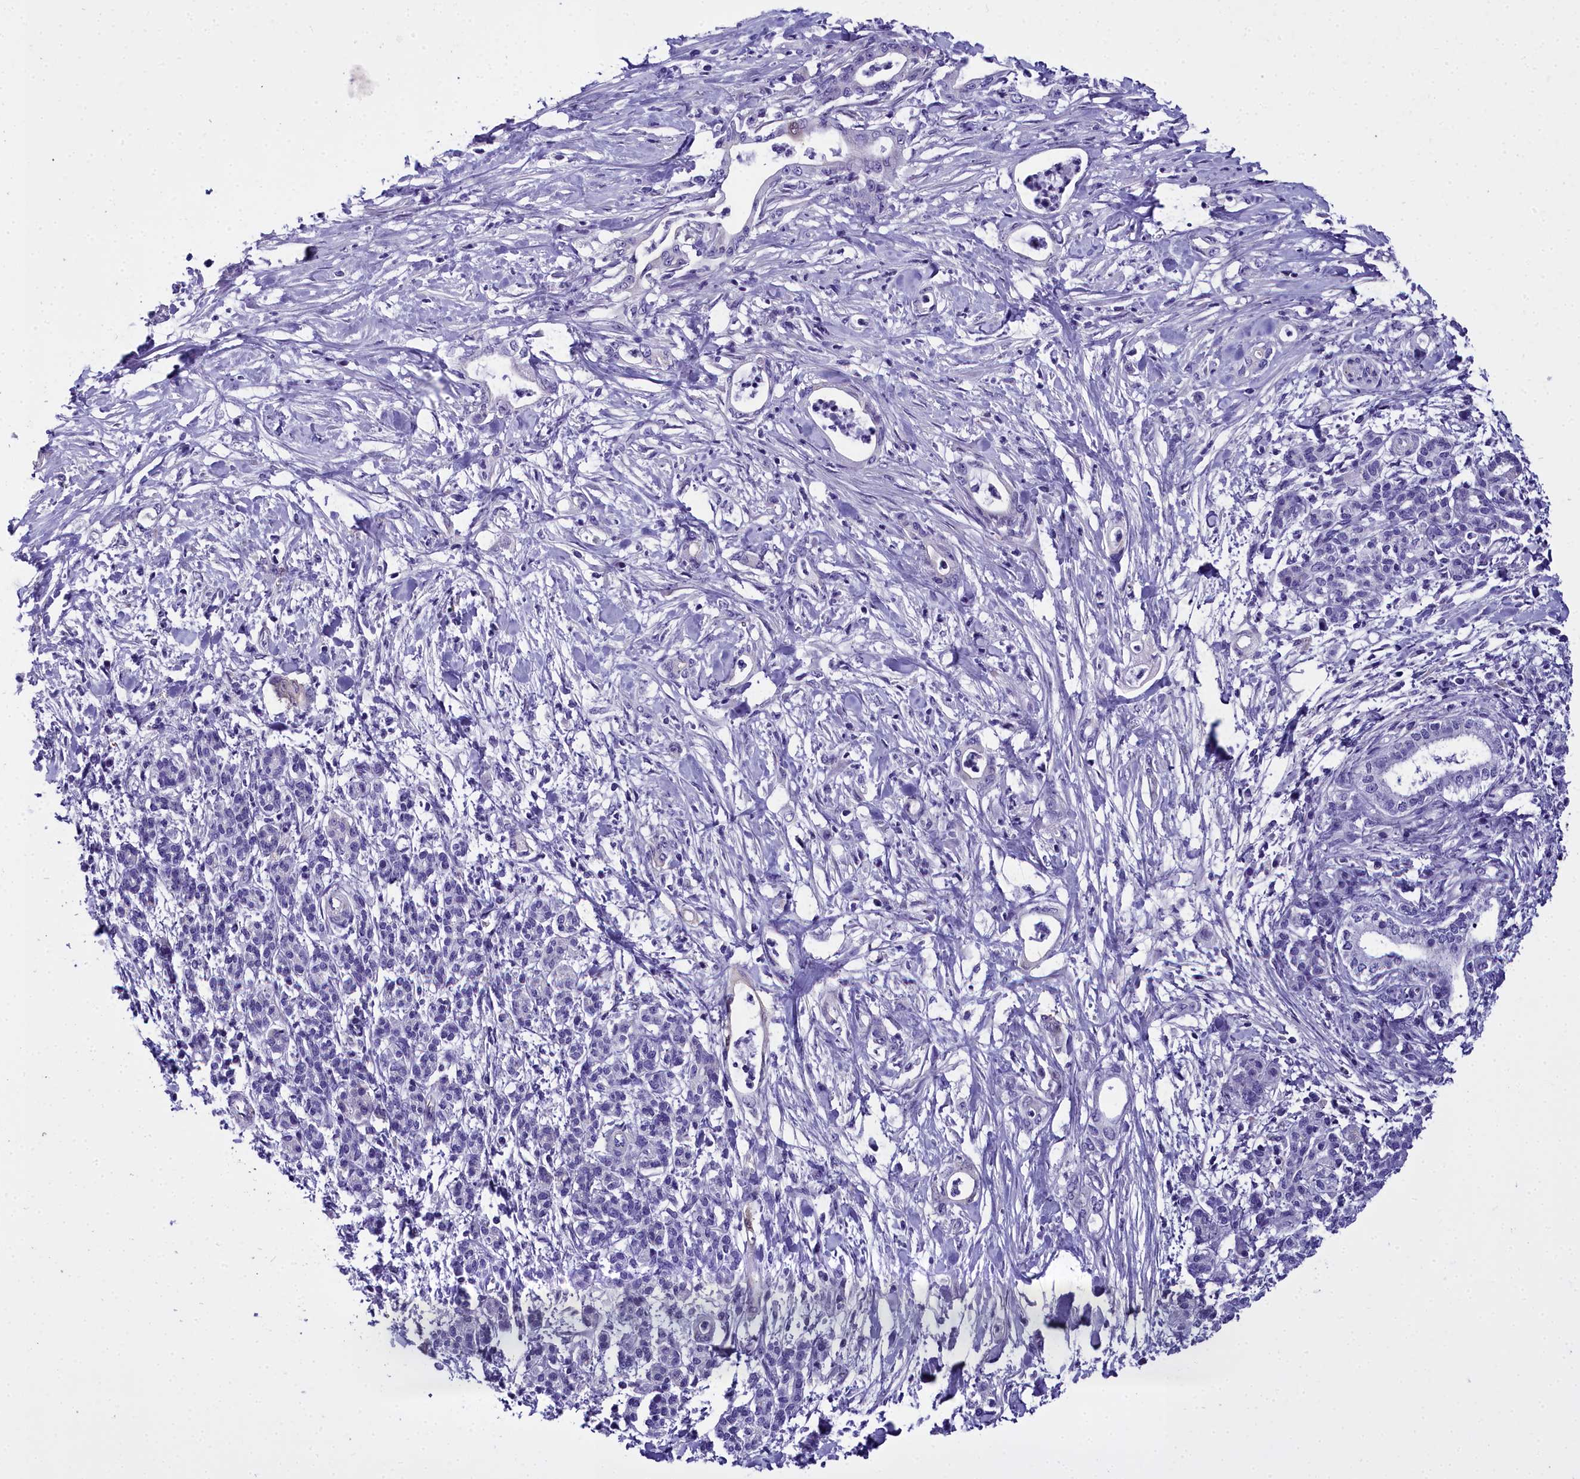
{"staining": {"intensity": "negative", "quantity": "none", "location": "none"}, "tissue": "pancreatic cancer", "cell_type": "Tumor cells", "image_type": "cancer", "snomed": [{"axis": "morphology", "description": "Adenocarcinoma, NOS"}, {"axis": "topography", "description": "Pancreas"}], "caption": "An IHC image of pancreatic cancer is shown. There is no staining in tumor cells of pancreatic cancer. (Immunohistochemistry (ihc), brightfield microscopy, high magnification).", "gene": "TIMM22", "patient": {"sex": "female", "age": 55}}